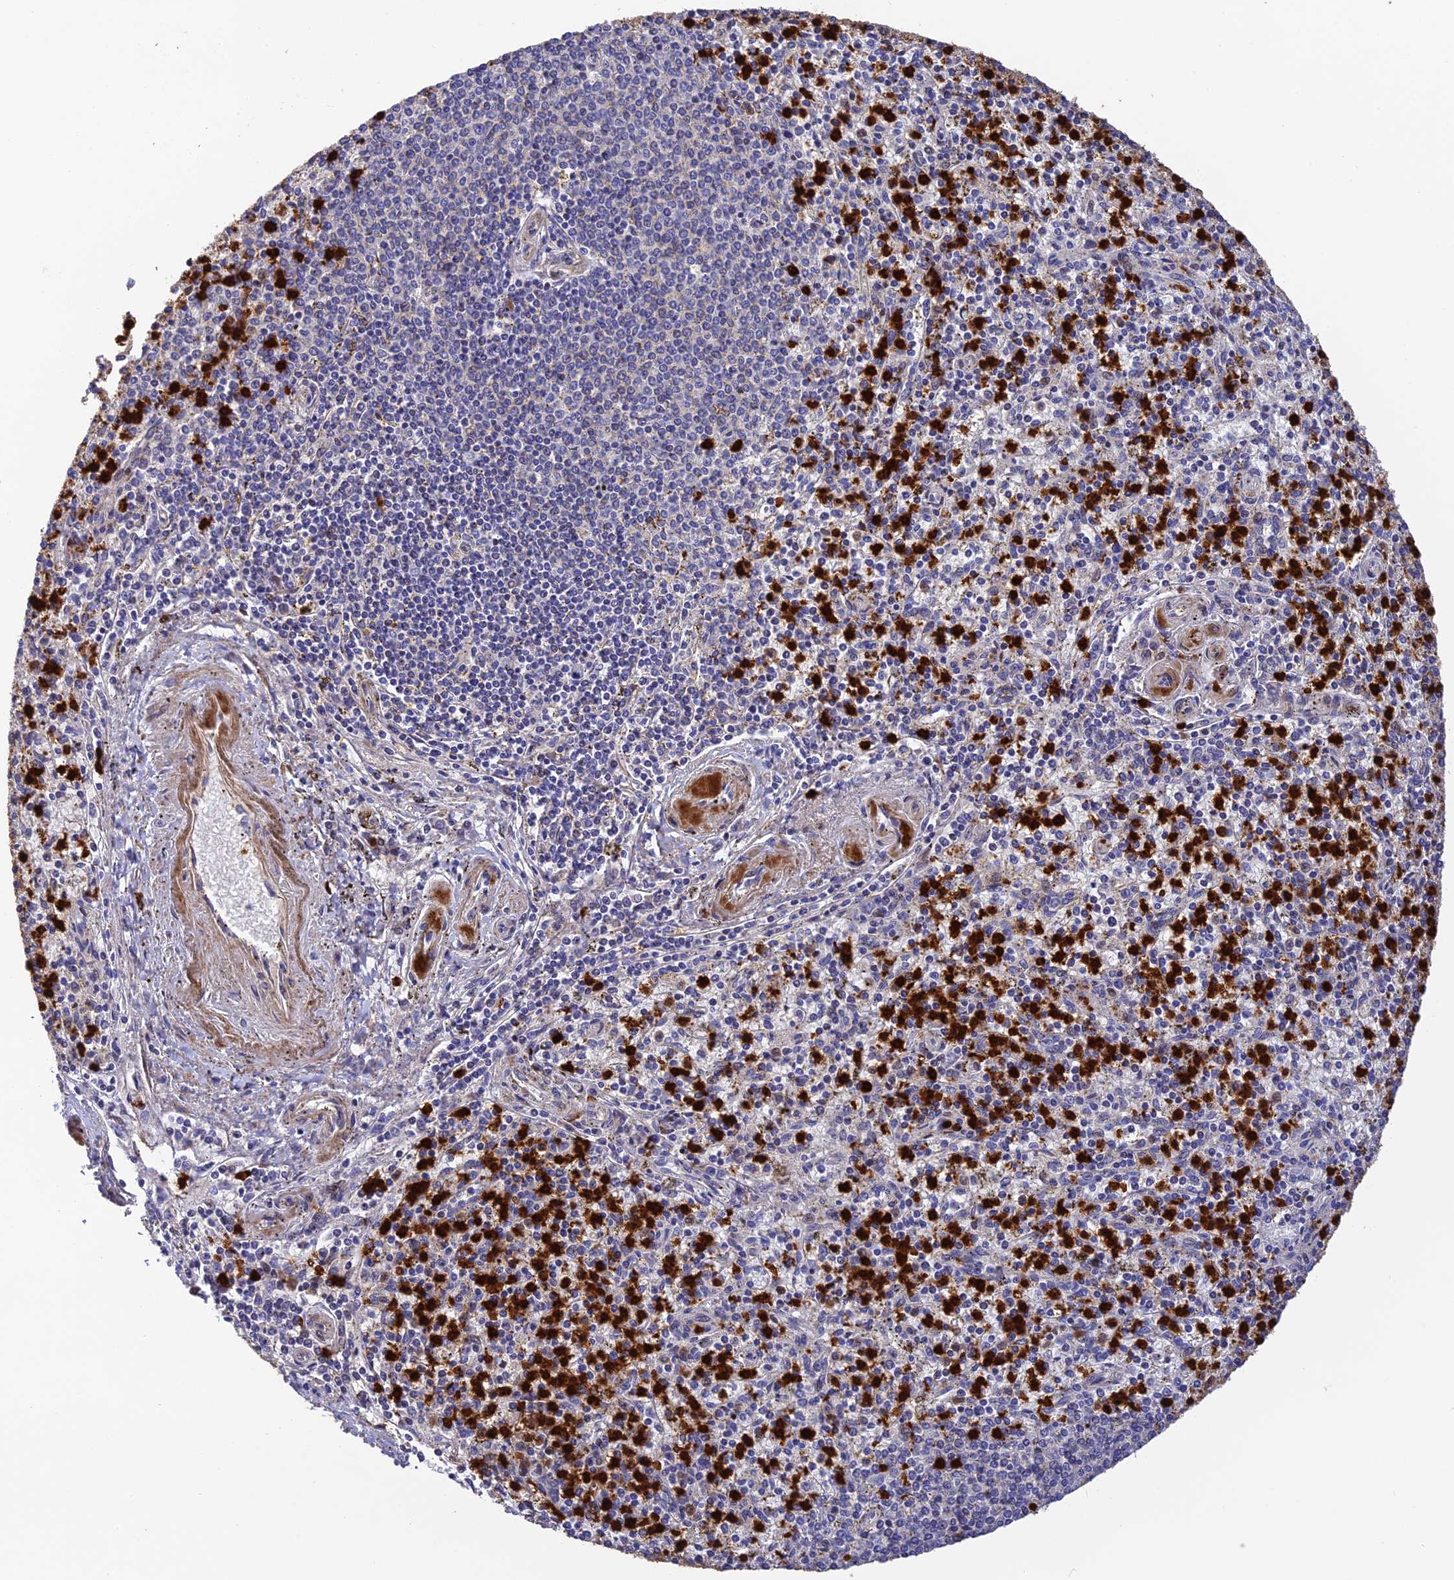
{"staining": {"intensity": "strong", "quantity": "25%-75%", "location": "cytoplasmic/membranous,nuclear"}, "tissue": "spleen", "cell_type": "Cells in red pulp", "image_type": "normal", "snomed": [{"axis": "morphology", "description": "Normal tissue, NOS"}, {"axis": "topography", "description": "Spleen"}], "caption": "Normal spleen reveals strong cytoplasmic/membranous,nuclear expression in about 25%-75% of cells in red pulp Ihc stains the protein in brown and the nuclei are stained blue..", "gene": "CPSF4L", "patient": {"sex": "male", "age": 72}}